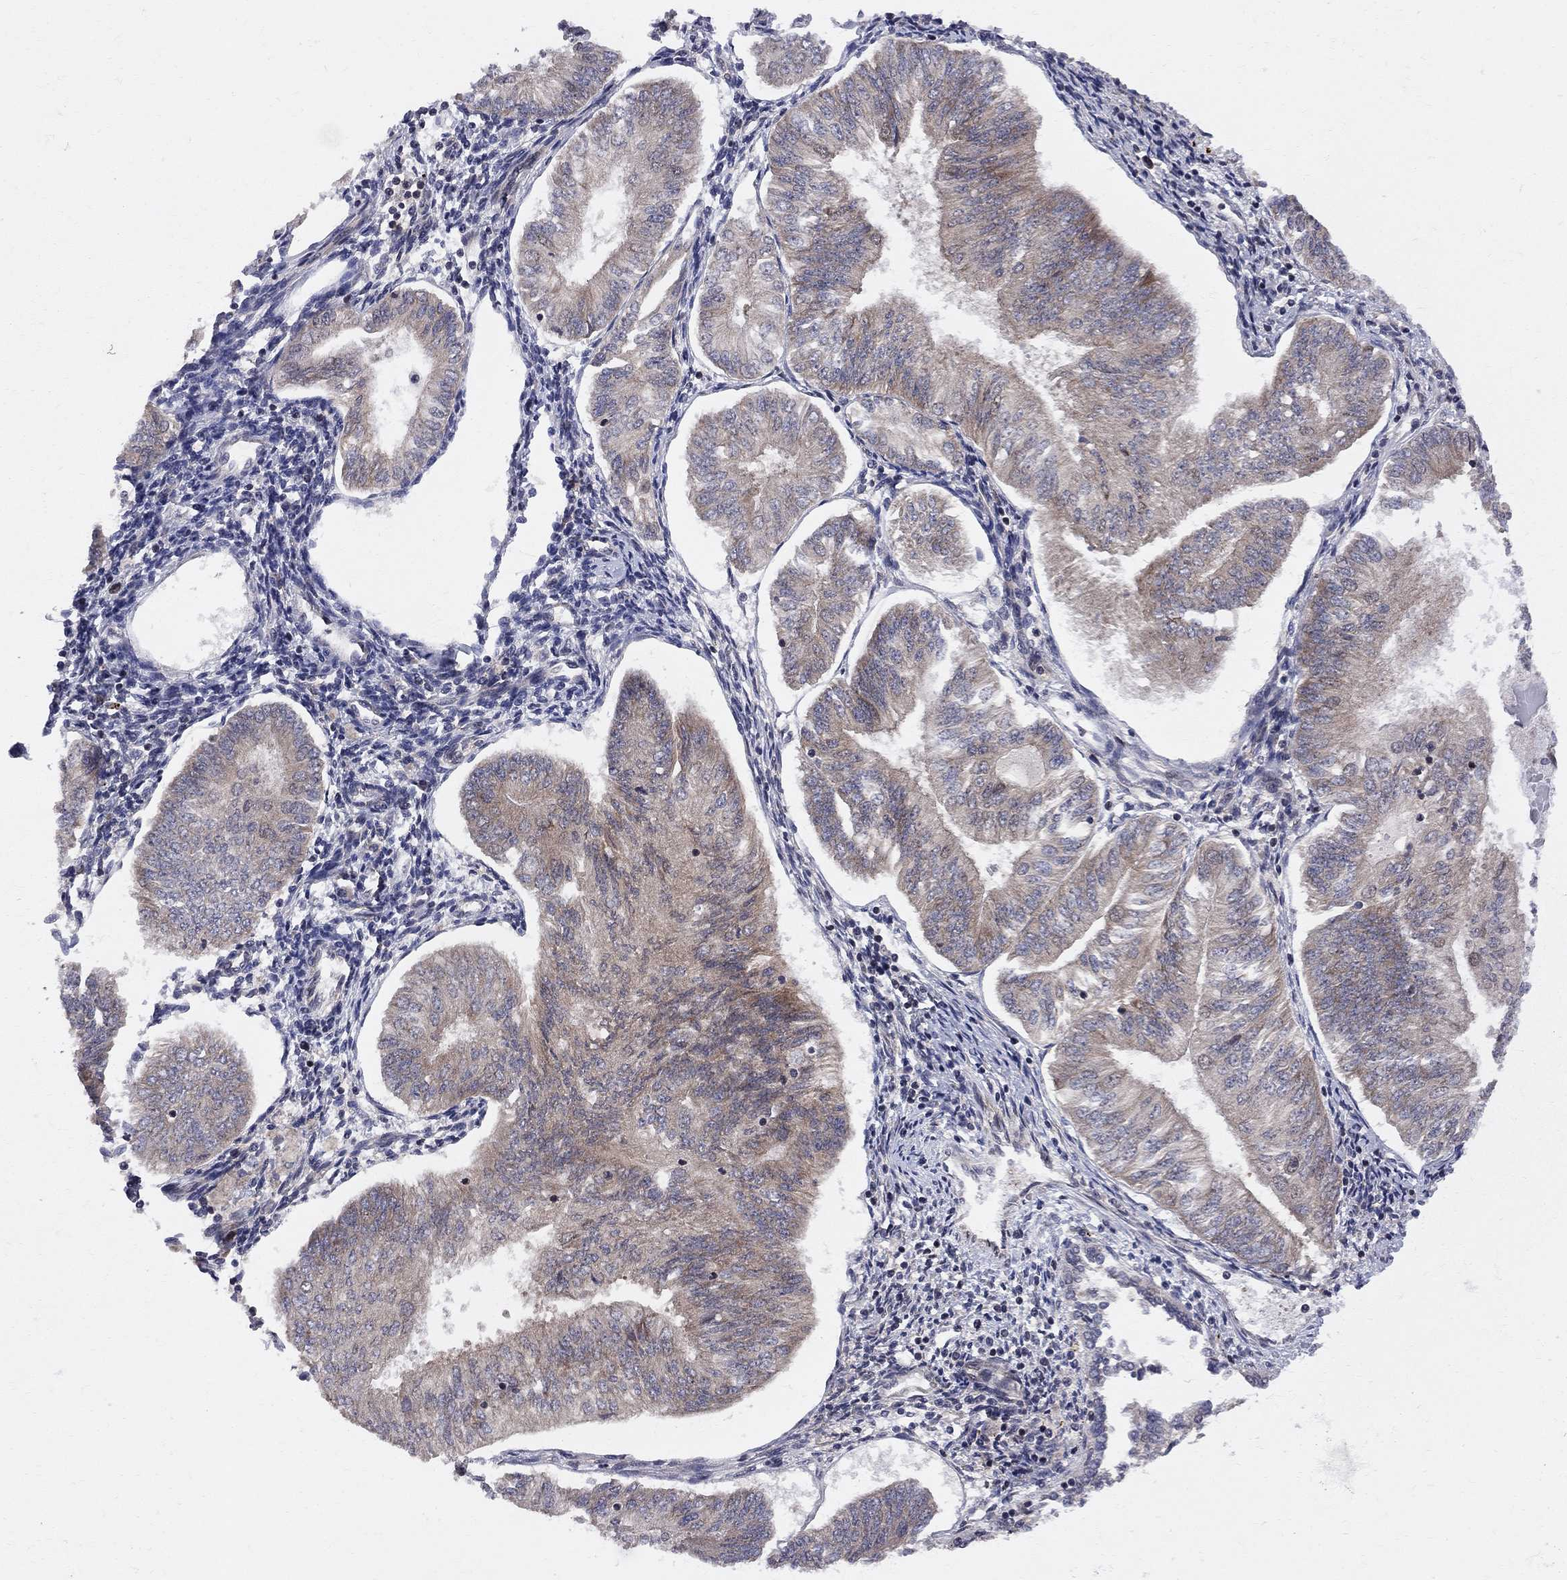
{"staining": {"intensity": "moderate", "quantity": ">75%", "location": "cytoplasmic/membranous"}, "tissue": "endometrial cancer", "cell_type": "Tumor cells", "image_type": "cancer", "snomed": [{"axis": "morphology", "description": "Adenocarcinoma, NOS"}, {"axis": "topography", "description": "Endometrium"}], "caption": "Human endometrial cancer stained with a protein marker demonstrates moderate staining in tumor cells.", "gene": "CNOT11", "patient": {"sex": "female", "age": 58}}